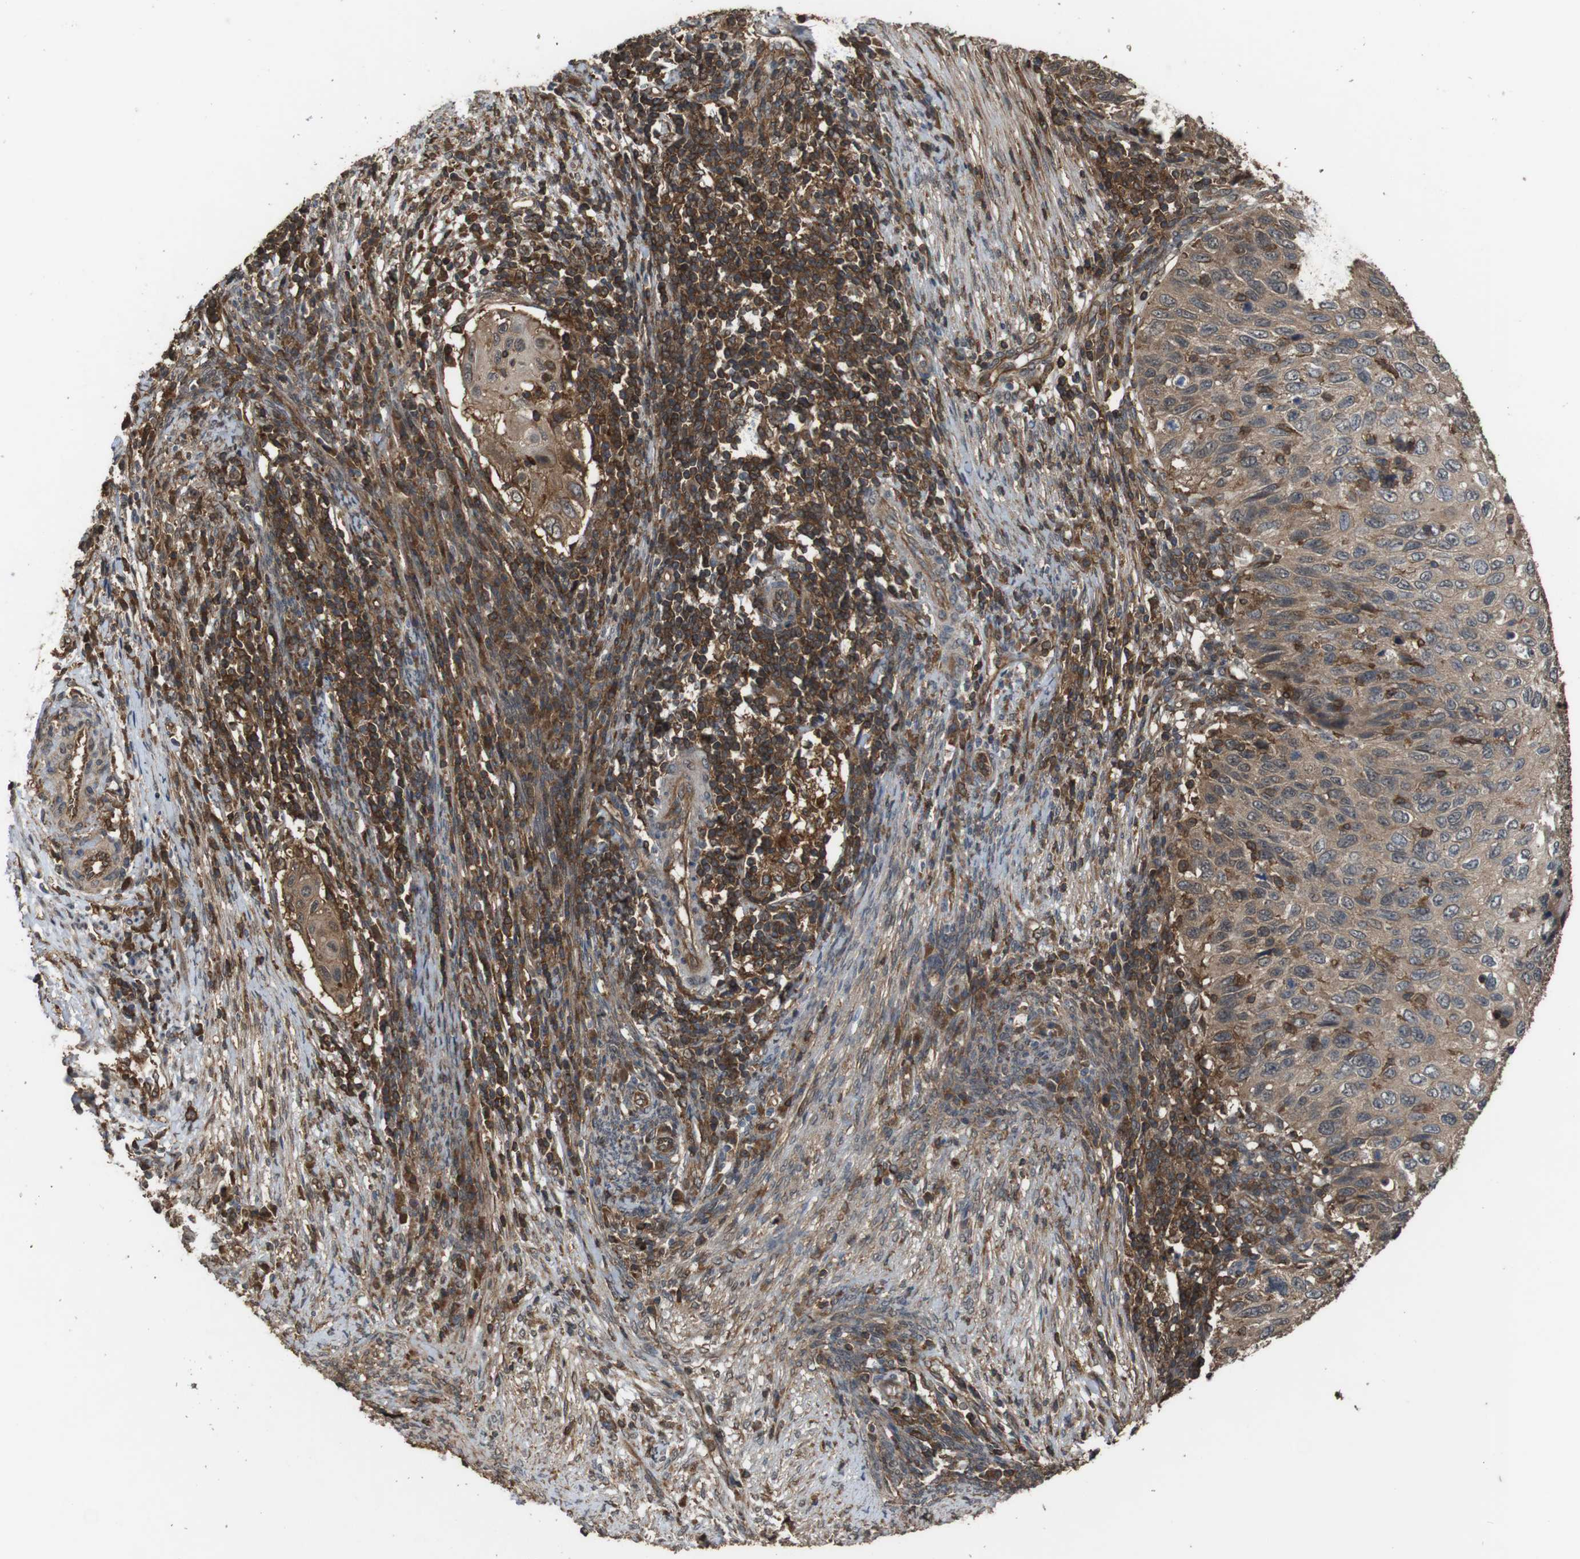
{"staining": {"intensity": "weak", "quantity": ">75%", "location": "cytoplasmic/membranous"}, "tissue": "cervical cancer", "cell_type": "Tumor cells", "image_type": "cancer", "snomed": [{"axis": "morphology", "description": "Squamous cell carcinoma, NOS"}, {"axis": "topography", "description": "Cervix"}], "caption": "Immunohistochemical staining of human cervical cancer (squamous cell carcinoma) demonstrates low levels of weak cytoplasmic/membranous protein expression in about >75% of tumor cells. Using DAB (3,3'-diaminobenzidine) (brown) and hematoxylin (blue) stains, captured at high magnification using brightfield microscopy.", "gene": "BAG4", "patient": {"sex": "female", "age": 70}}